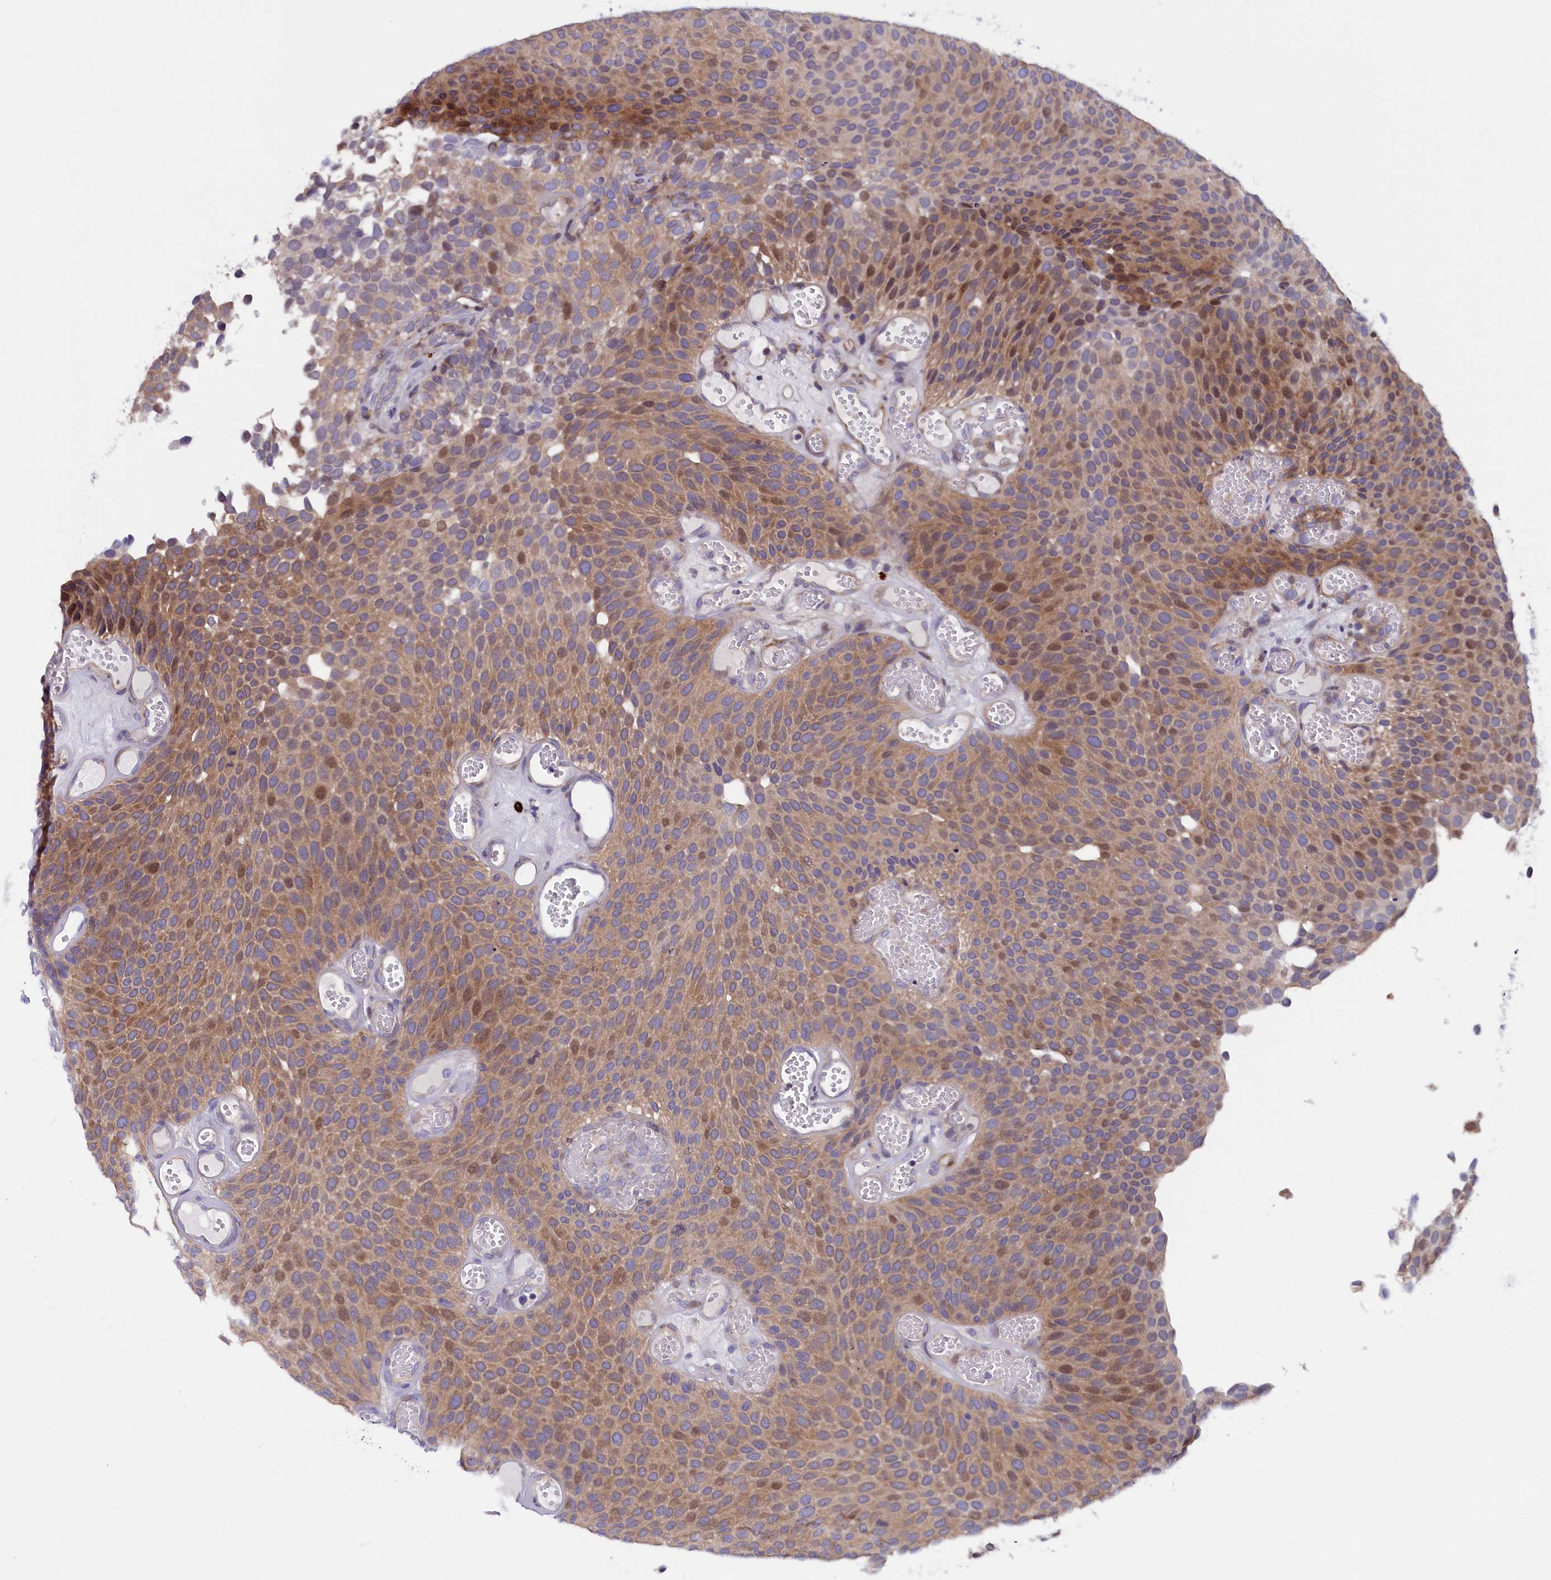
{"staining": {"intensity": "moderate", "quantity": ">75%", "location": "cytoplasmic/membranous,nuclear"}, "tissue": "urothelial cancer", "cell_type": "Tumor cells", "image_type": "cancer", "snomed": [{"axis": "morphology", "description": "Urothelial carcinoma, Low grade"}, {"axis": "topography", "description": "Urinary bladder"}], "caption": "Human urothelial carcinoma (low-grade) stained with a brown dye shows moderate cytoplasmic/membranous and nuclear positive expression in approximately >75% of tumor cells.", "gene": "RTTN", "patient": {"sex": "male", "age": 89}}